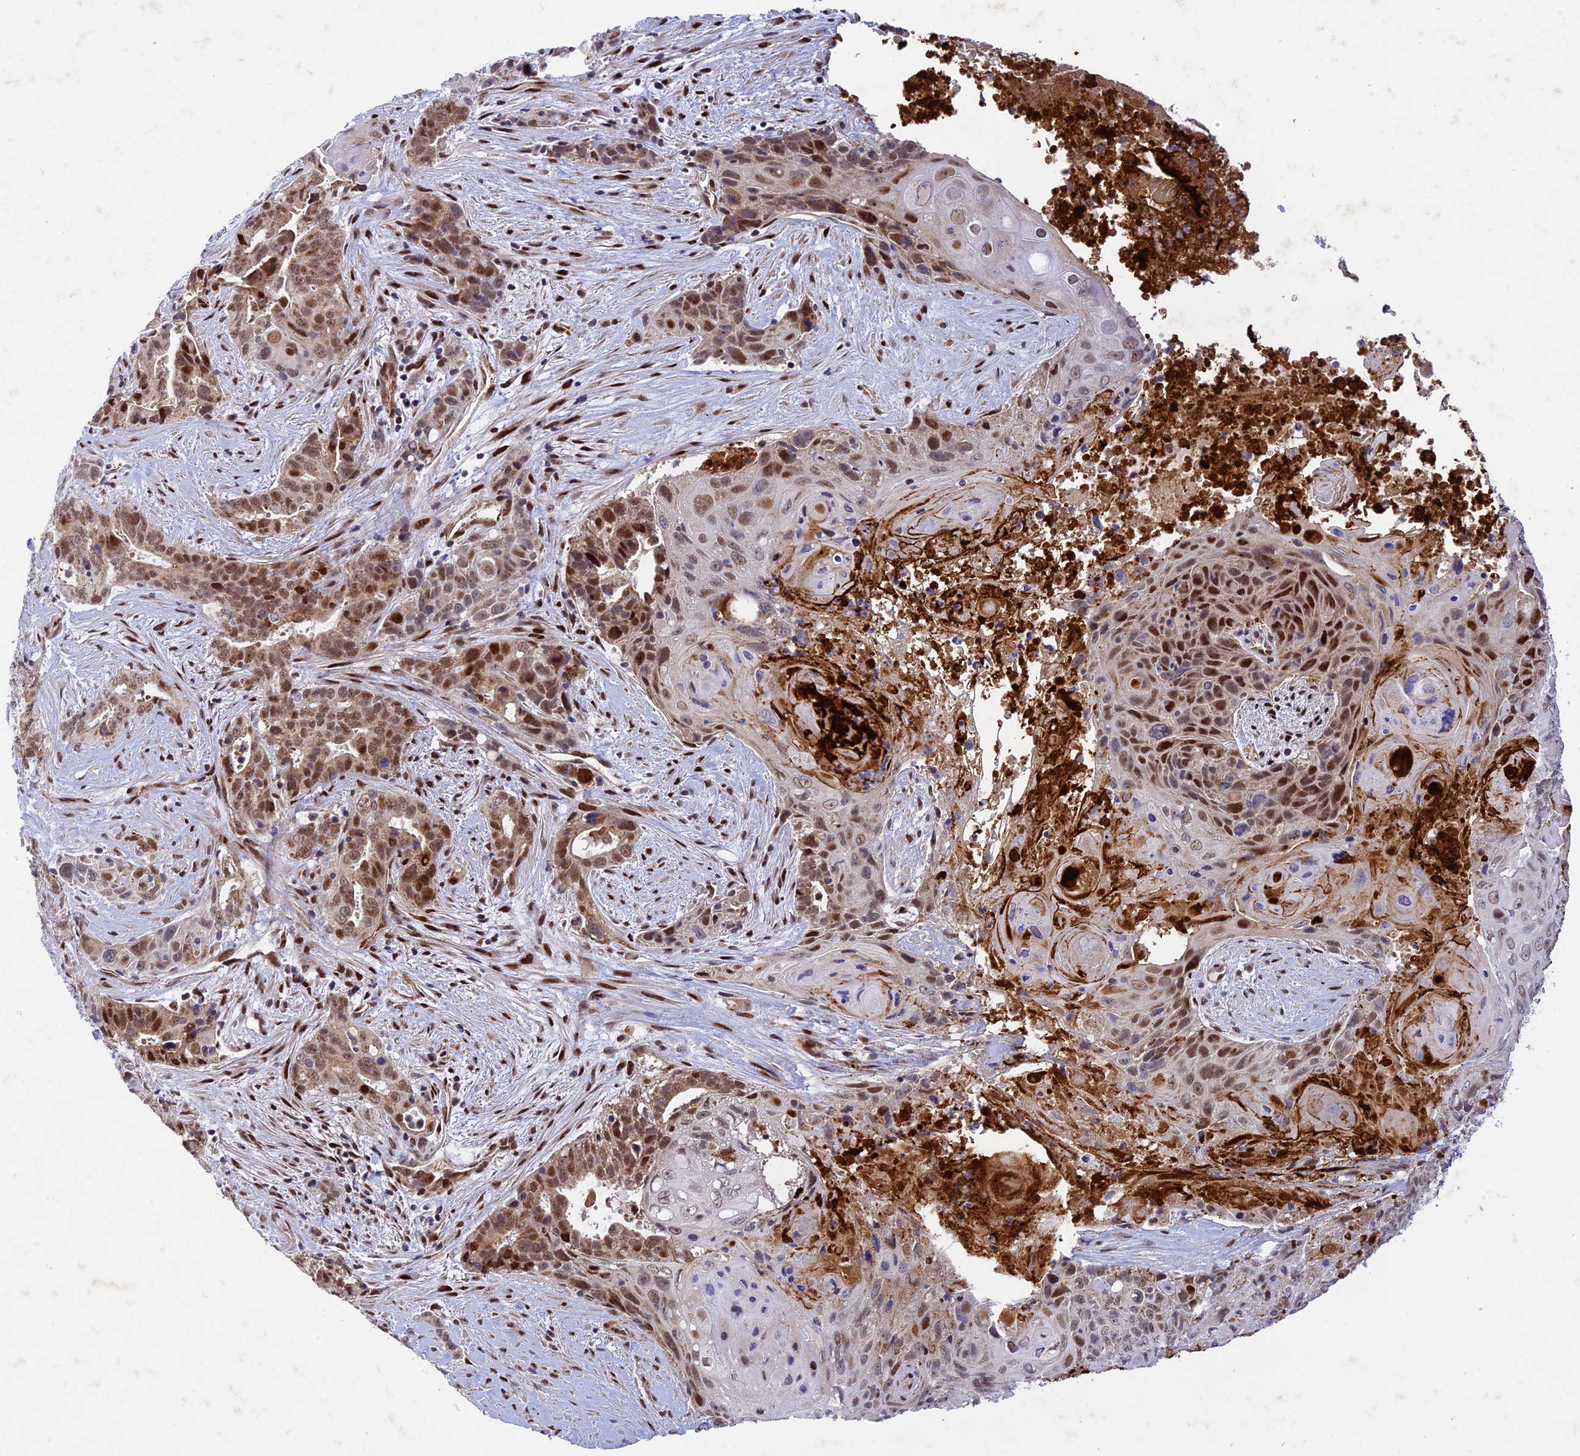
{"staining": {"intensity": "strong", "quantity": "25%-75%", "location": "nuclear"}, "tissue": "pancreatic cancer", "cell_type": "Tumor cells", "image_type": "cancer", "snomed": [{"axis": "morphology", "description": "Adenocarcinoma, NOS"}, {"axis": "topography", "description": "Pancreas"}], "caption": "Immunohistochemical staining of human pancreatic cancer shows strong nuclear protein staining in about 25%-75% of tumor cells.", "gene": "WDR55", "patient": {"sex": "male", "age": 80}}